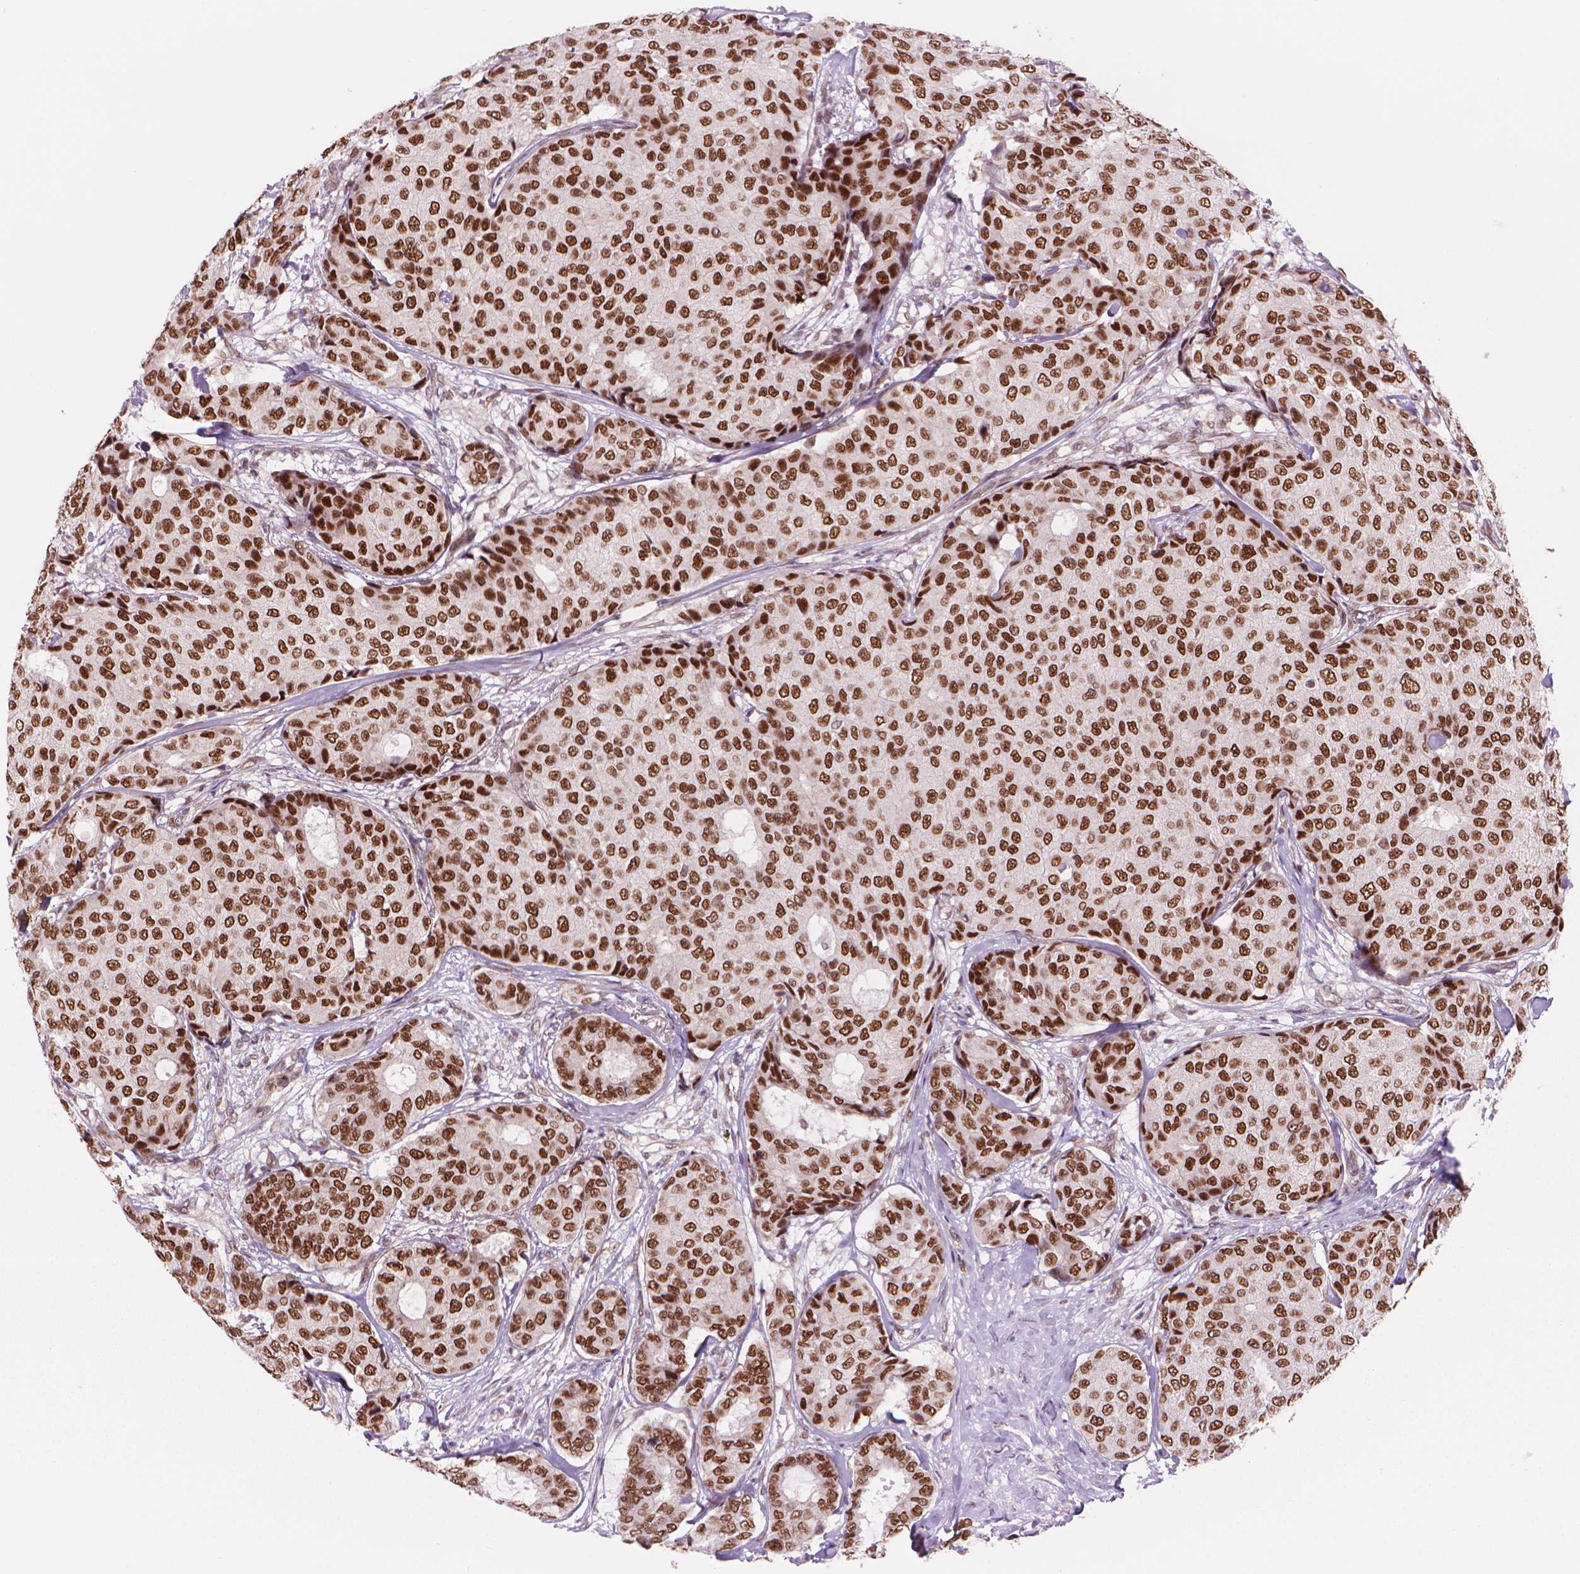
{"staining": {"intensity": "strong", "quantity": ">75%", "location": "nuclear"}, "tissue": "breast cancer", "cell_type": "Tumor cells", "image_type": "cancer", "snomed": [{"axis": "morphology", "description": "Duct carcinoma"}, {"axis": "topography", "description": "Breast"}], "caption": "Strong nuclear expression is appreciated in about >75% of tumor cells in breast cancer (infiltrating ductal carcinoma).", "gene": "POLR3D", "patient": {"sex": "female", "age": 75}}